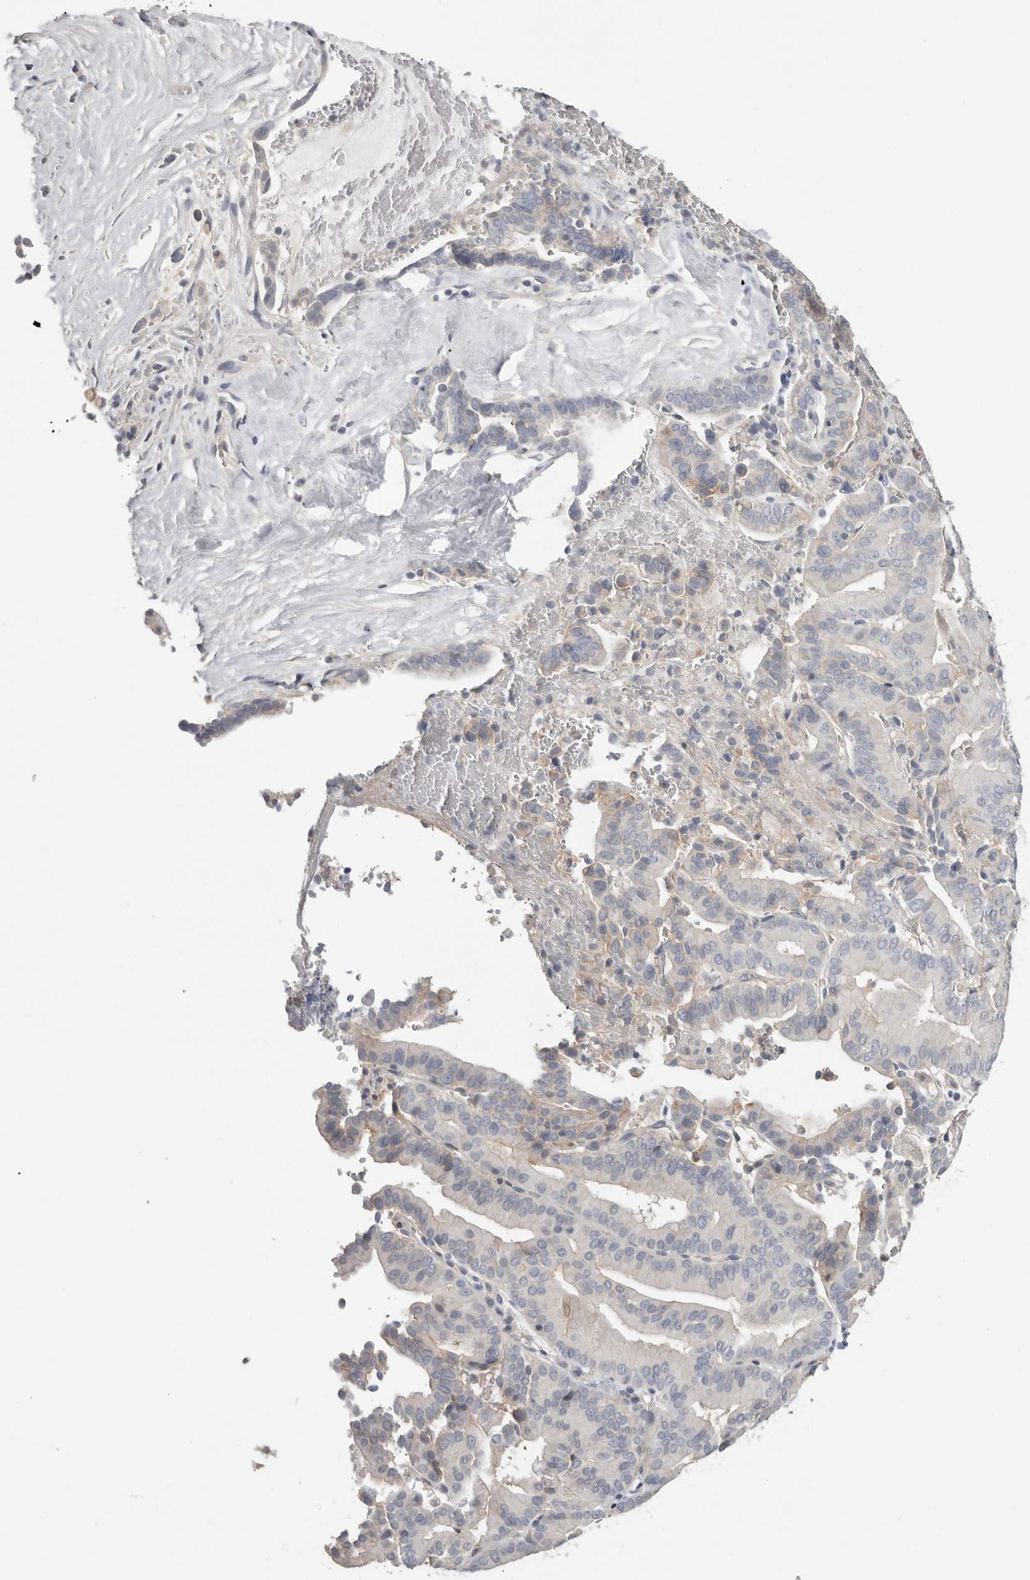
{"staining": {"intensity": "negative", "quantity": "none", "location": "none"}, "tissue": "liver cancer", "cell_type": "Tumor cells", "image_type": "cancer", "snomed": [{"axis": "morphology", "description": "Cholangiocarcinoma"}, {"axis": "topography", "description": "Liver"}], "caption": "IHC of liver cholangiocarcinoma displays no positivity in tumor cells.", "gene": "WDTC1", "patient": {"sex": "female", "age": 75}}